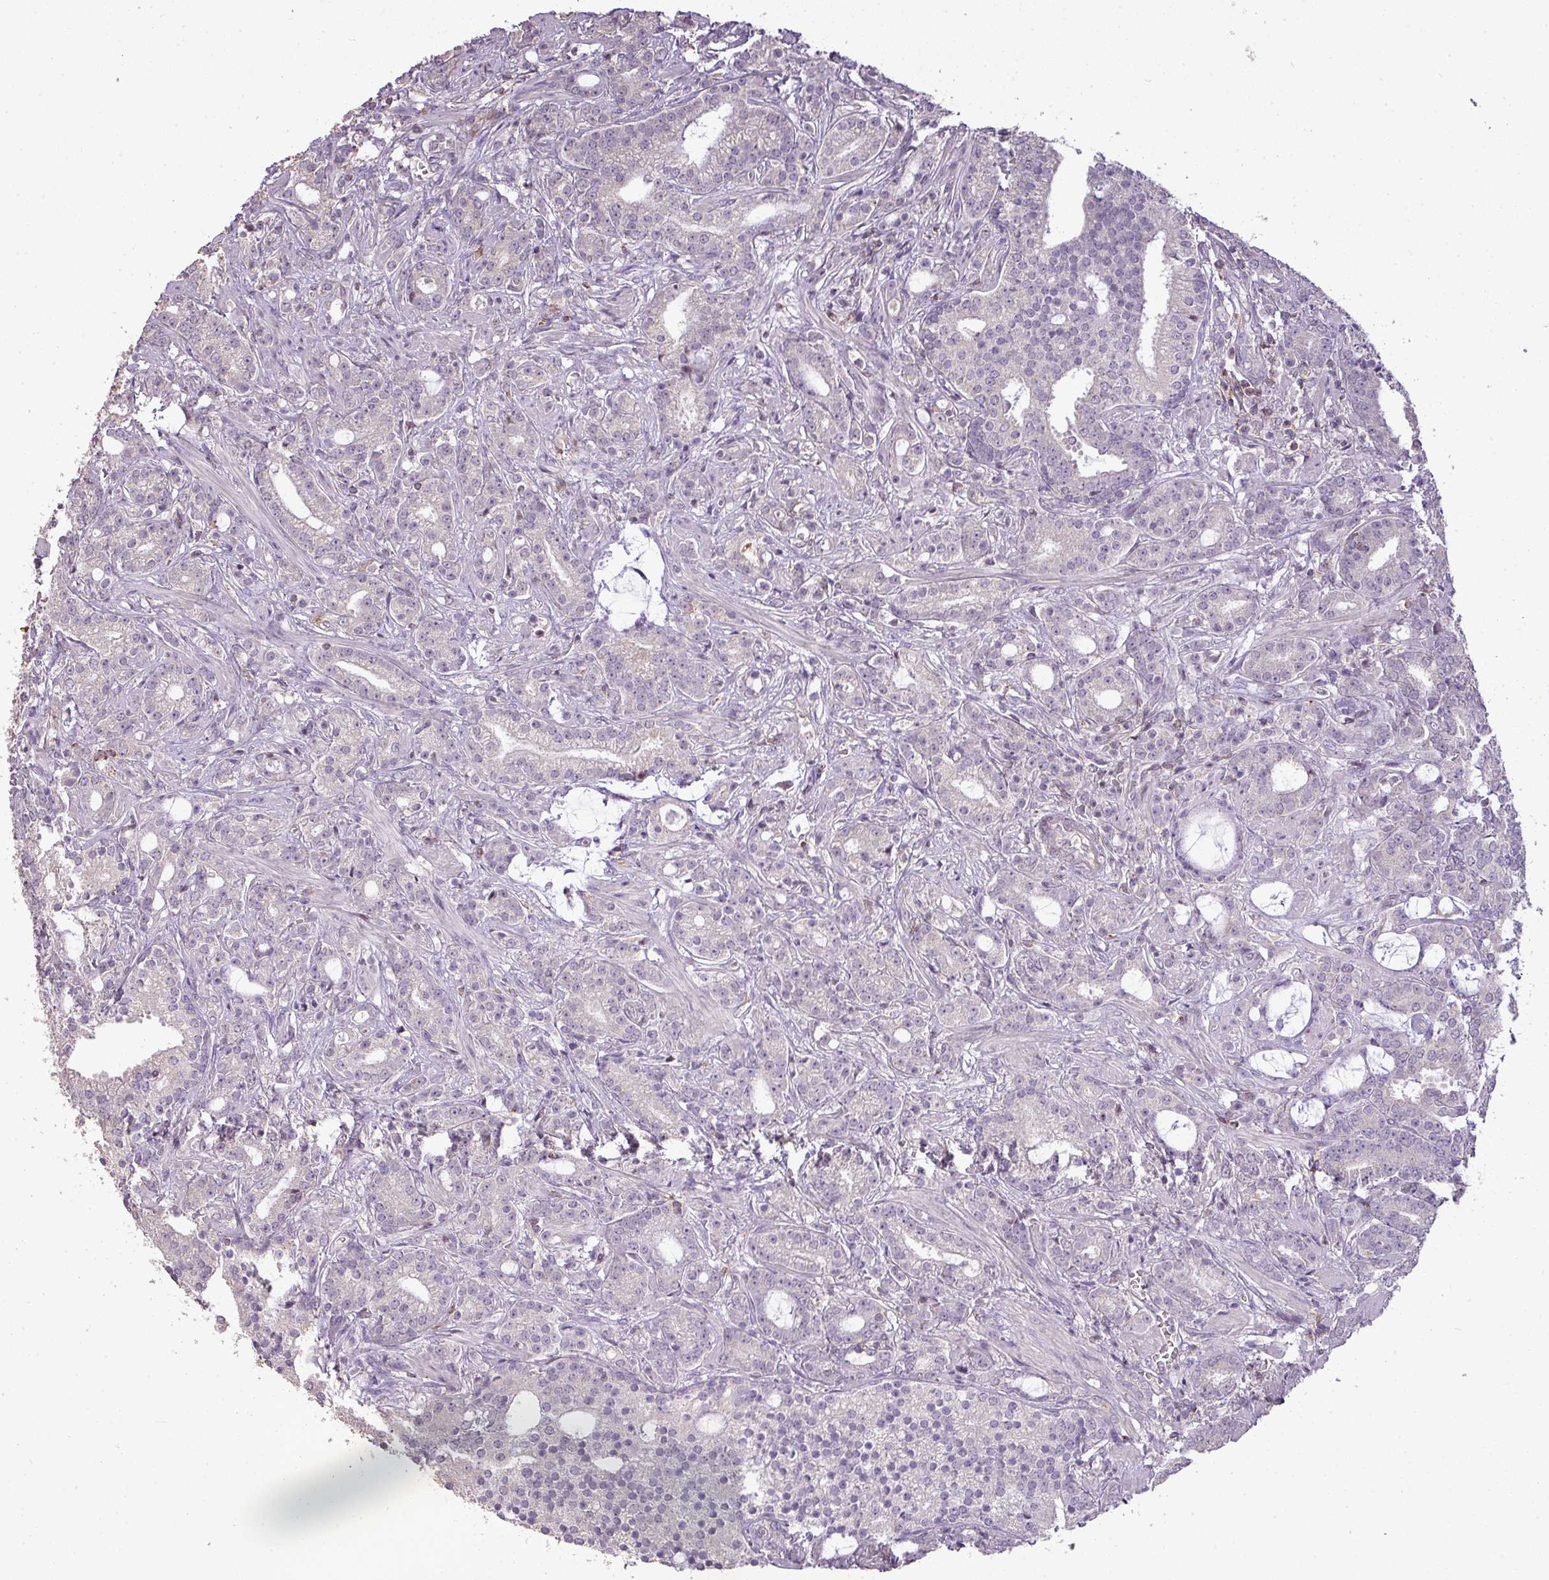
{"staining": {"intensity": "negative", "quantity": "none", "location": "none"}, "tissue": "prostate cancer", "cell_type": "Tumor cells", "image_type": "cancer", "snomed": [{"axis": "morphology", "description": "Adenocarcinoma, High grade"}, {"axis": "topography", "description": "Prostate and seminal vesicle, NOS"}], "caption": "A histopathology image of prostate cancer (high-grade adenocarcinoma) stained for a protein demonstrates no brown staining in tumor cells. (Stains: DAB IHC with hematoxylin counter stain, Microscopy: brightfield microscopy at high magnification).", "gene": "LY9", "patient": {"sex": "male", "age": 67}}